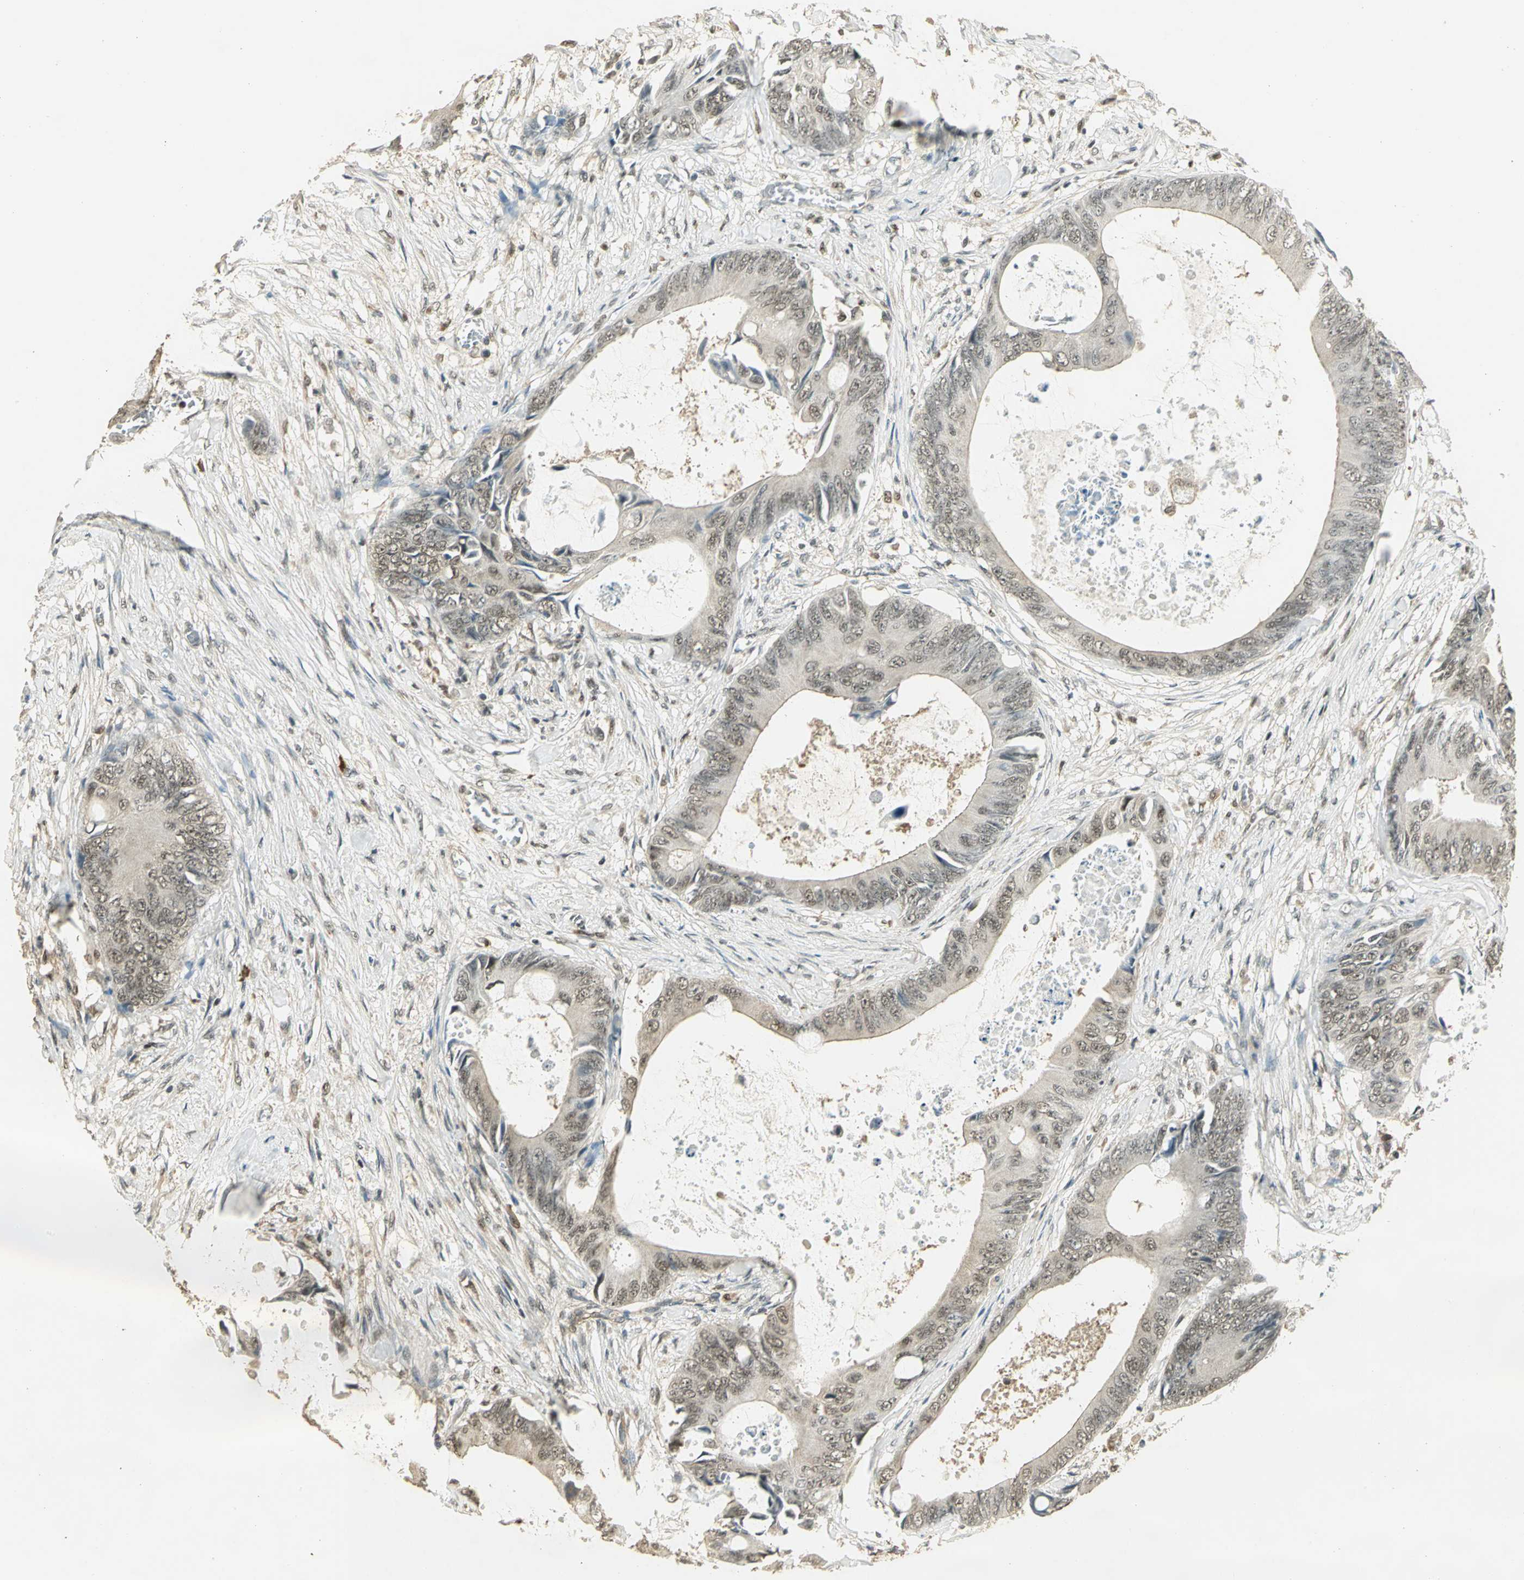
{"staining": {"intensity": "weak", "quantity": ">75%", "location": "nuclear"}, "tissue": "colorectal cancer", "cell_type": "Tumor cells", "image_type": "cancer", "snomed": [{"axis": "morphology", "description": "Normal tissue, NOS"}, {"axis": "morphology", "description": "Adenocarcinoma, NOS"}, {"axis": "topography", "description": "Rectum"}, {"axis": "topography", "description": "Peripheral nerve tissue"}], "caption": "Colorectal adenocarcinoma stained with a protein marker demonstrates weak staining in tumor cells.", "gene": "ELF1", "patient": {"sex": "female", "age": 77}}